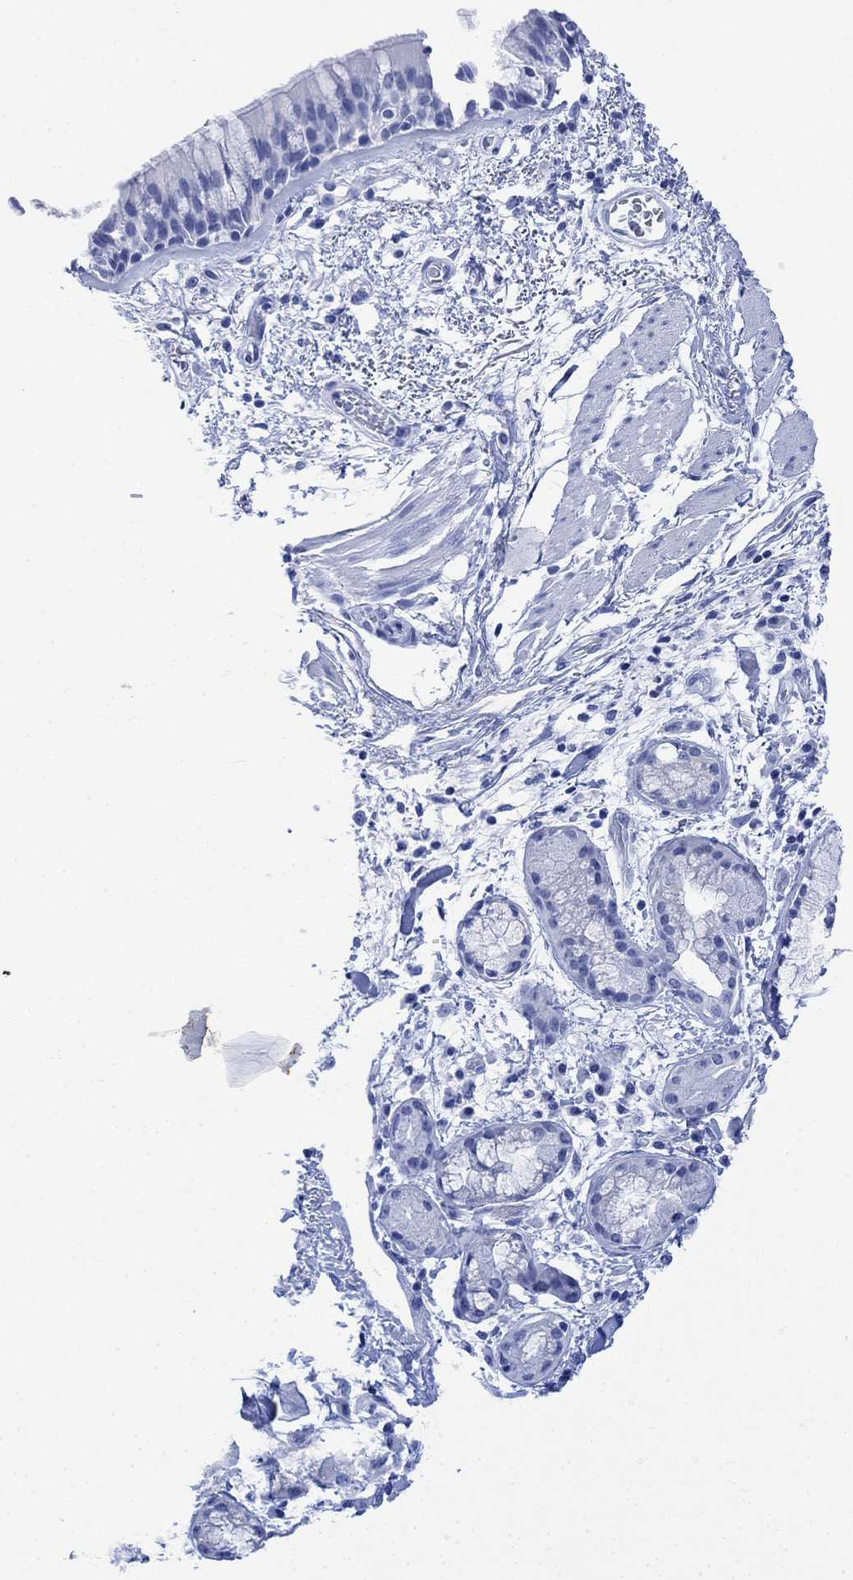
{"staining": {"intensity": "negative", "quantity": "none", "location": "none"}, "tissue": "bronchus", "cell_type": "Respiratory epithelial cells", "image_type": "normal", "snomed": [{"axis": "morphology", "description": "Normal tissue, NOS"}, {"axis": "topography", "description": "Bronchus"}, {"axis": "topography", "description": "Lung"}], "caption": "Immunohistochemistry histopathology image of normal human bronchus stained for a protein (brown), which exhibits no expression in respiratory epithelial cells.", "gene": "CELF4", "patient": {"sex": "female", "age": 57}}